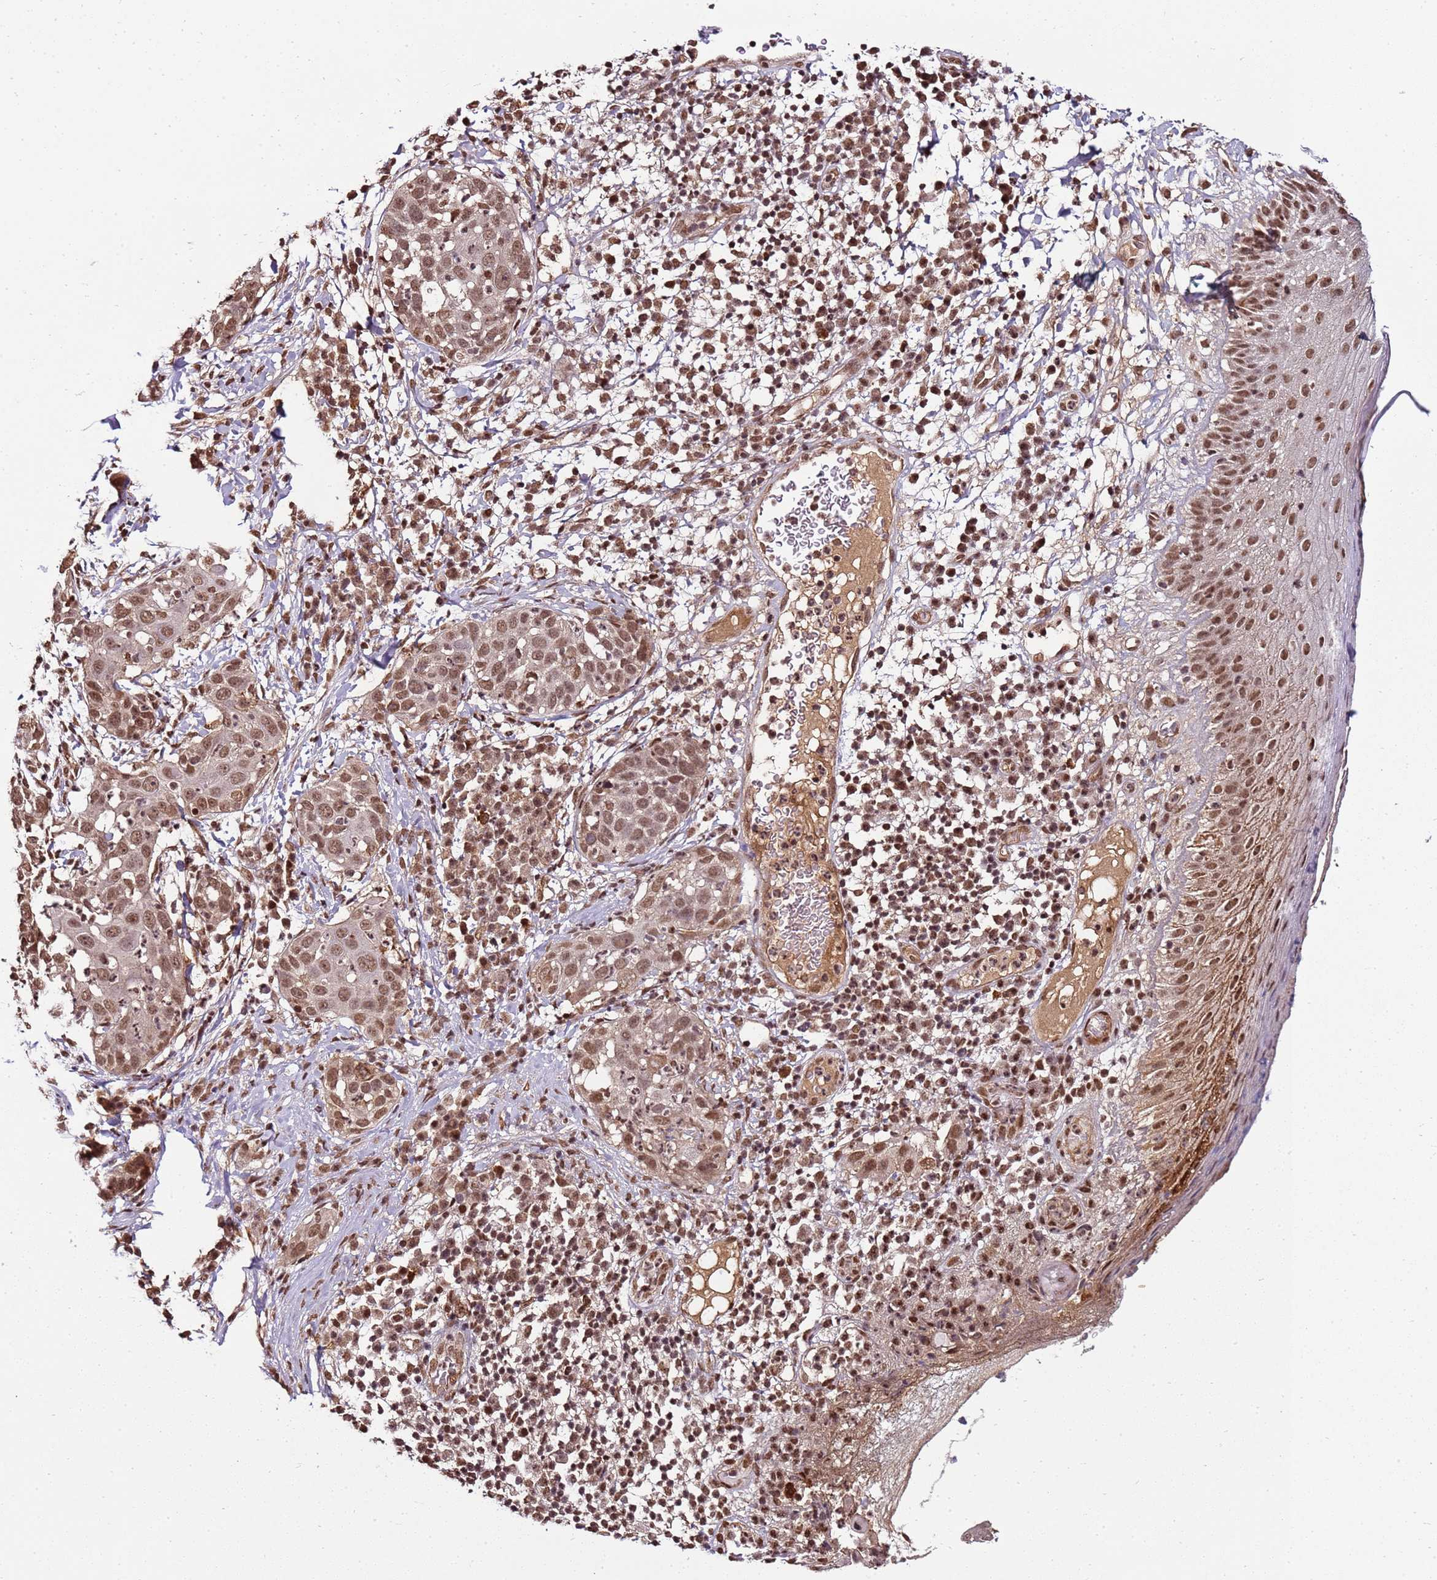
{"staining": {"intensity": "moderate", "quantity": ">75%", "location": "nuclear"}, "tissue": "skin cancer", "cell_type": "Tumor cells", "image_type": "cancer", "snomed": [{"axis": "morphology", "description": "Squamous cell carcinoma, NOS"}, {"axis": "topography", "description": "Skin"}], "caption": "About >75% of tumor cells in skin cancer exhibit moderate nuclear protein staining as visualized by brown immunohistochemical staining.", "gene": "ZBTB12", "patient": {"sex": "female", "age": 44}}